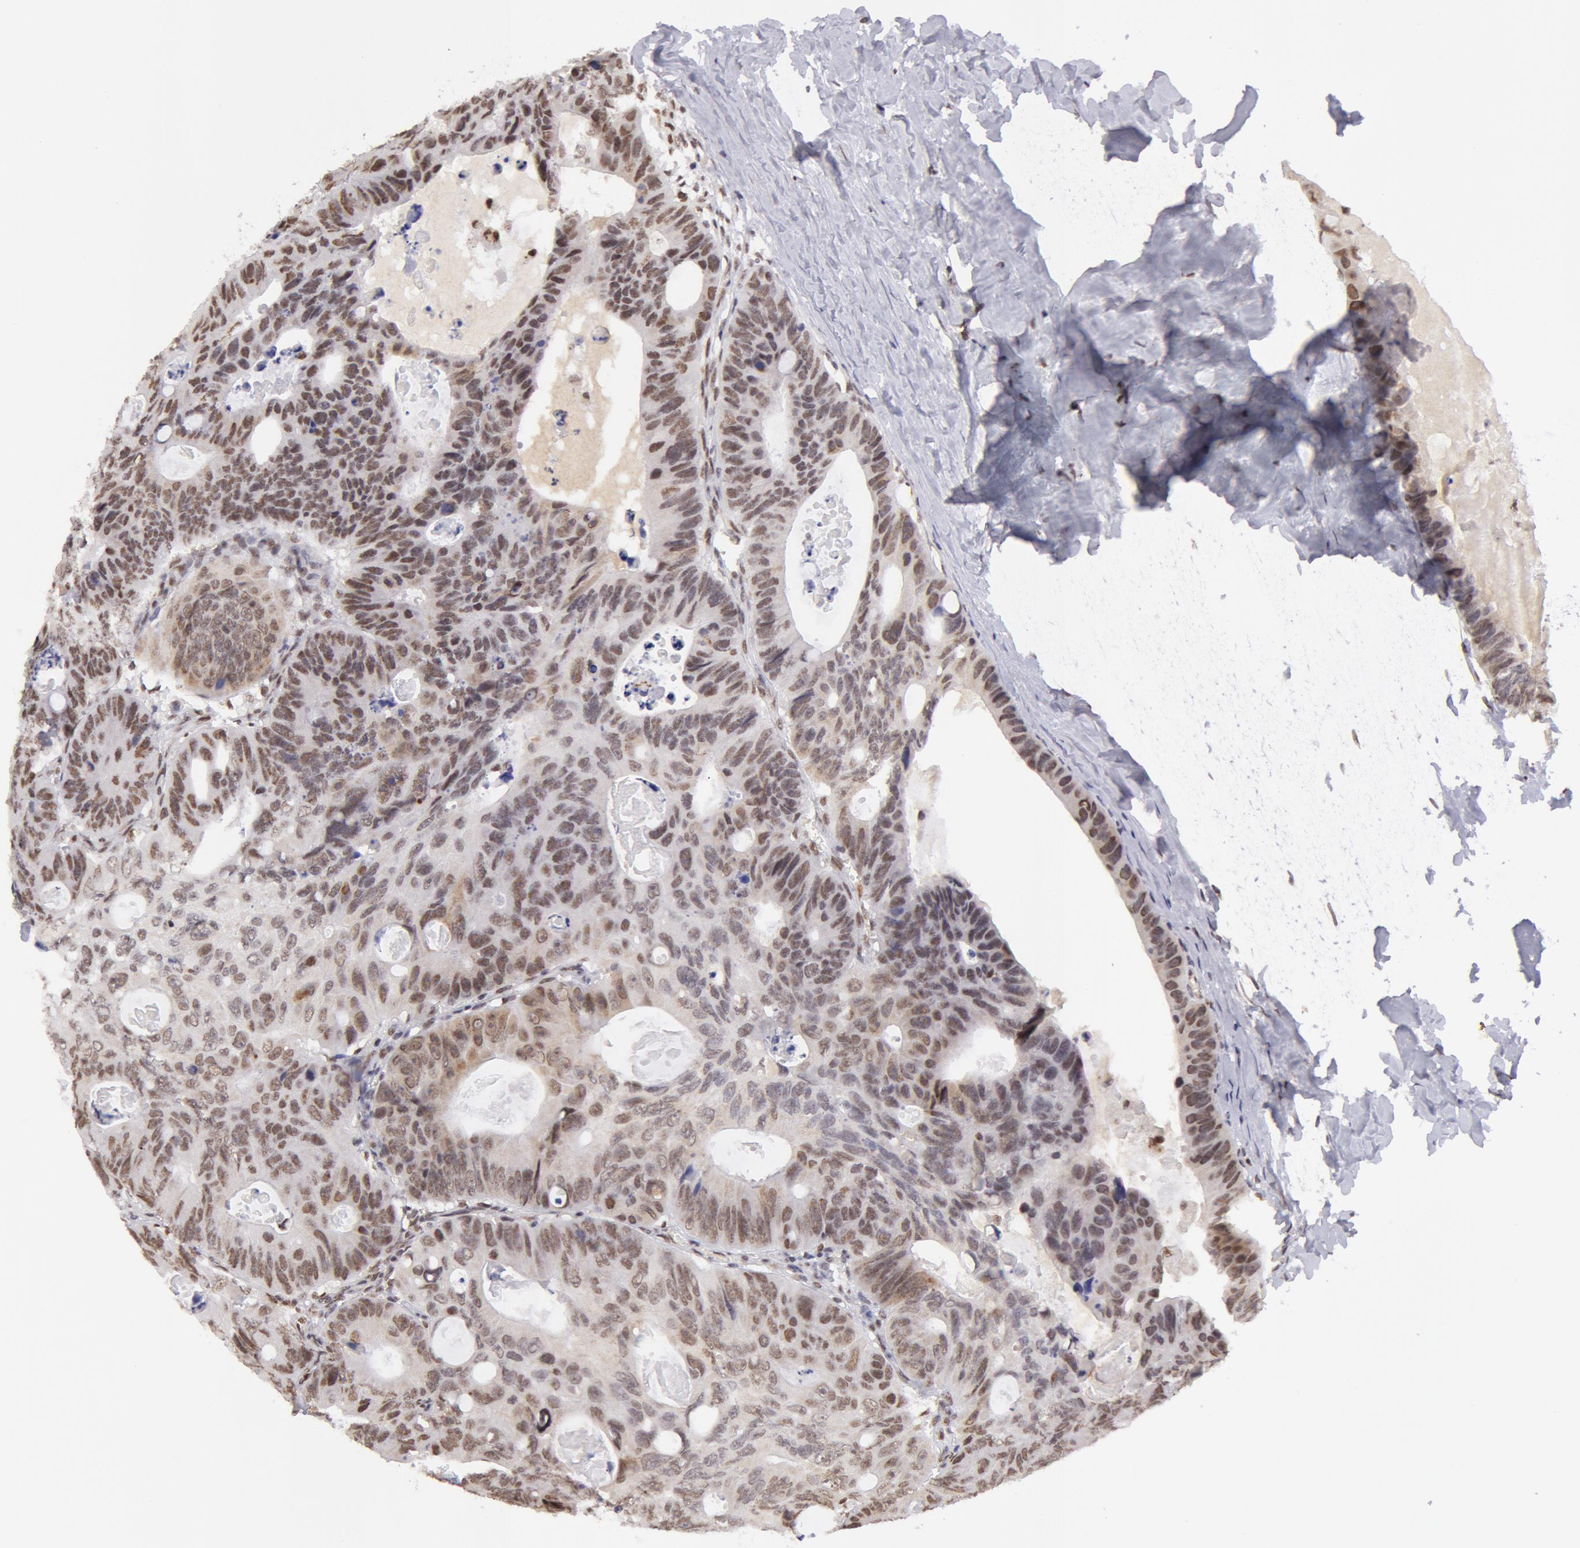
{"staining": {"intensity": "moderate", "quantity": ">75%", "location": "nuclear"}, "tissue": "colorectal cancer", "cell_type": "Tumor cells", "image_type": "cancer", "snomed": [{"axis": "morphology", "description": "Adenocarcinoma, NOS"}, {"axis": "topography", "description": "Colon"}], "caption": "High-magnification brightfield microscopy of colorectal adenocarcinoma stained with DAB (brown) and counterstained with hematoxylin (blue). tumor cells exhibit moderate nuclear positivity is seen in approximately>75% of cells. (brown staining indicates protein expression, while blue staining denotes nuclei).", "gene": "VRTN", "patient": {"sex": "female", "age": 55}}